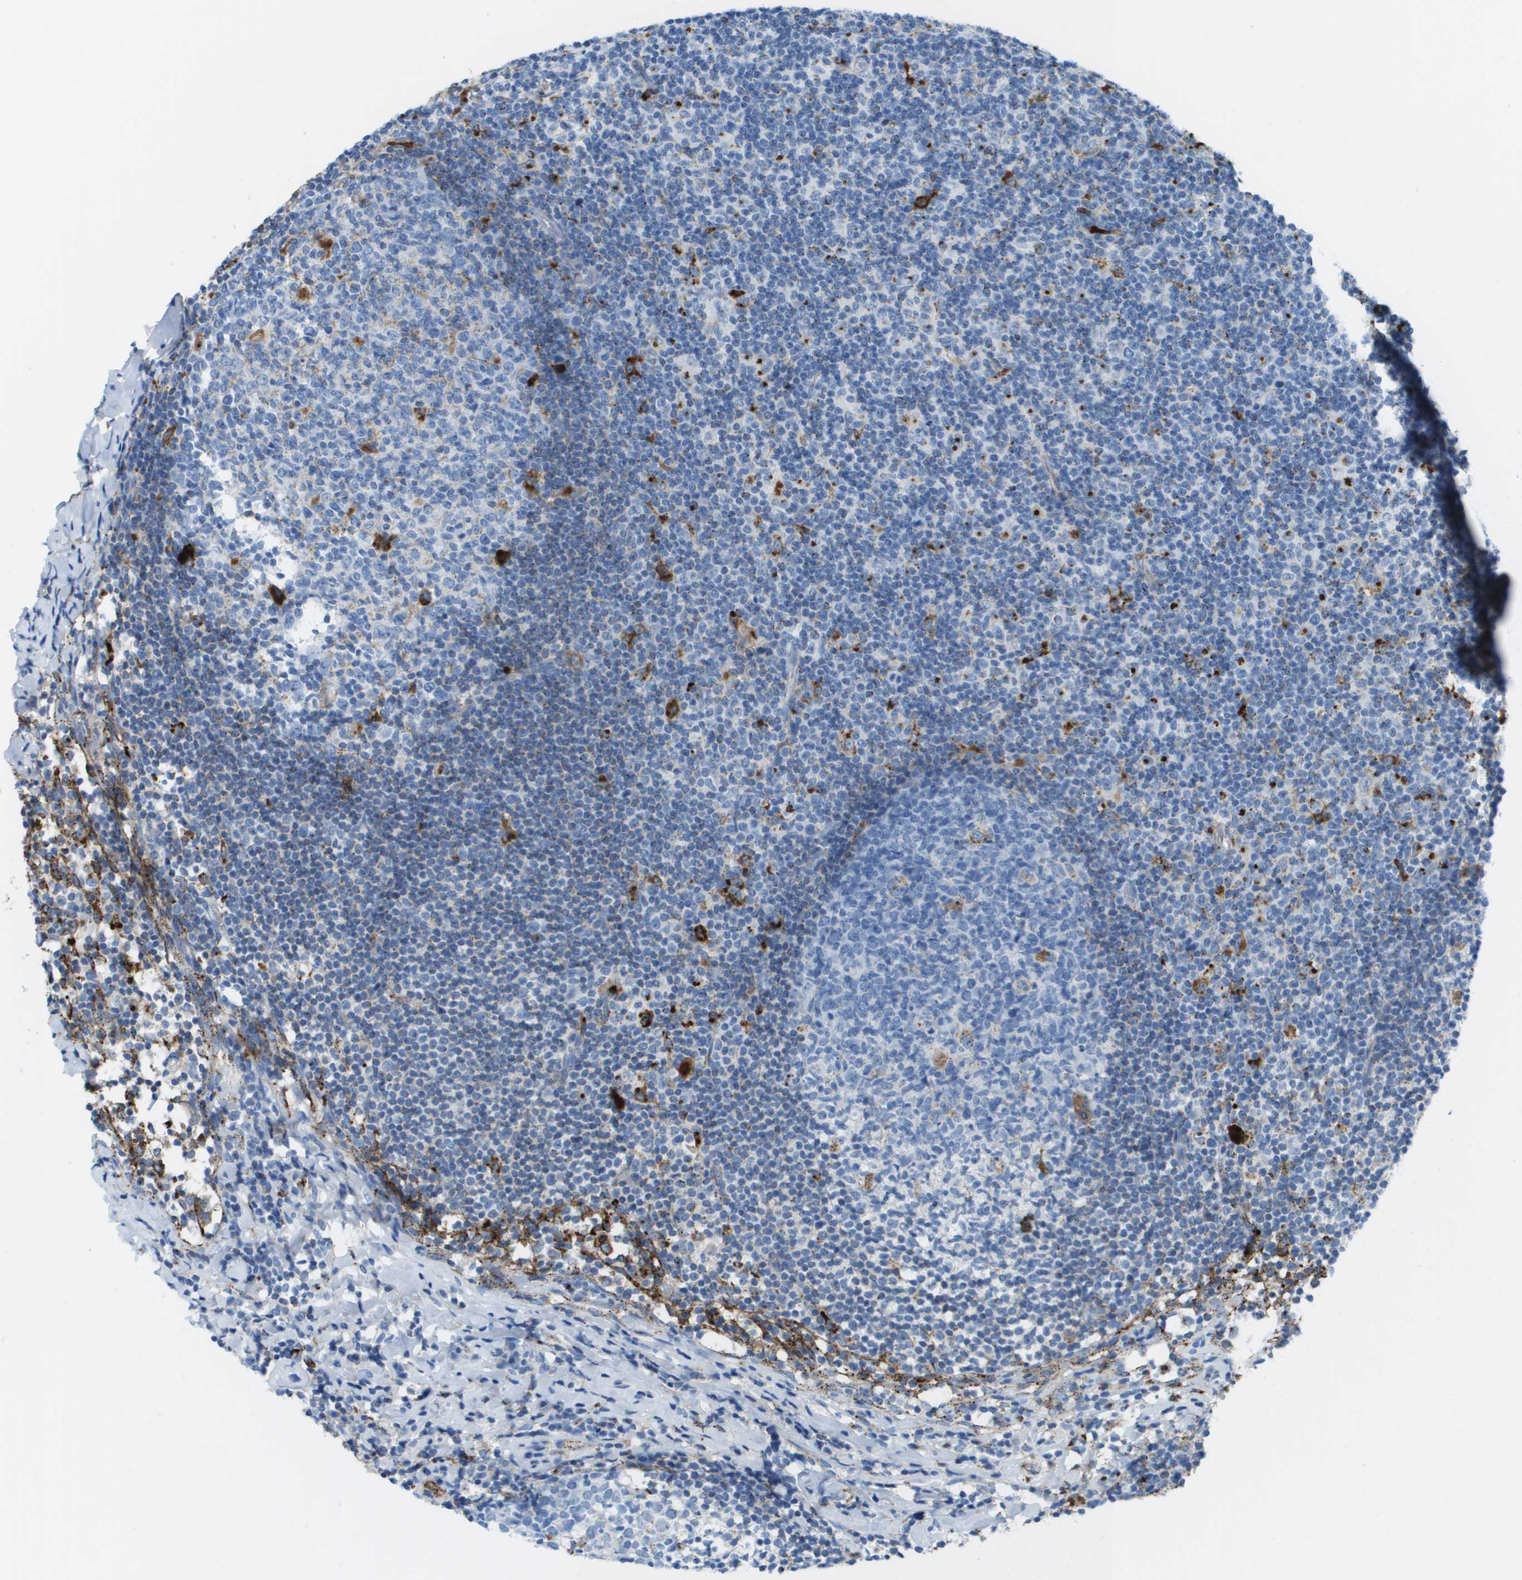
{"staining": {"intensity": "strong", "quantity": "<25%", "location": "cytoplasmic/membranous"}, "tissue": "lymph node", "cell_type": "Germinal center cells", "image_type": "normal", "snomed": [{"axis": "morphology", "description": "Normal tissue, NOS"}, {"axis": "morphology", "description": "Inflammation, NOS"}, {"axis": "topography", "description": "Lymph node"}], "caption": "Strong cytoplasmic/membranous staining for a protein is appreciated in about <25% of germinal center cells of unremarkable lymph node using immunohistochemistry.", "gene": "PRCP", "patient": {"sex": "male", "age": 55}}